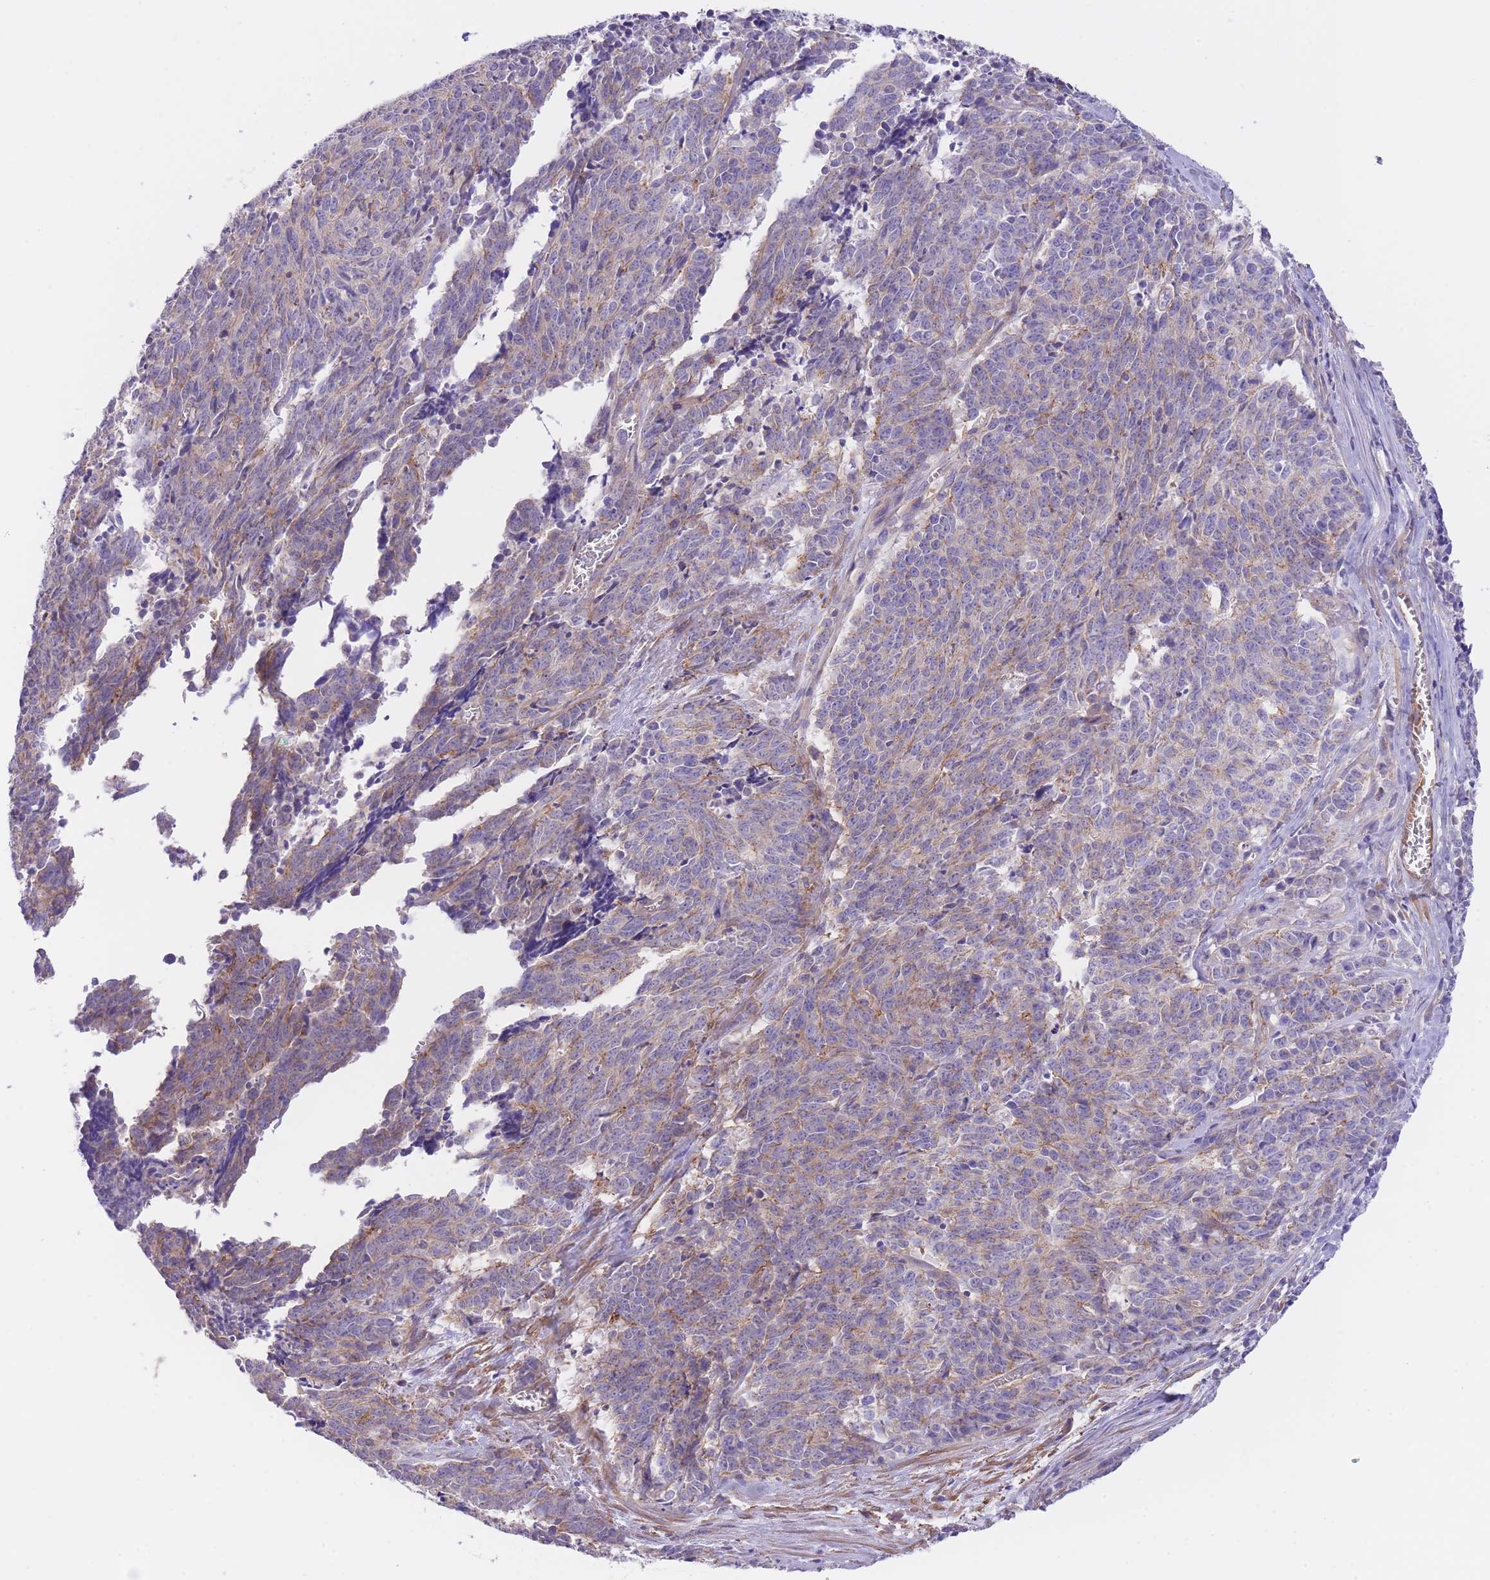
{"staining": {"intensity": "weak", "quantity": "25%-75%", "location": "cytoplasmic/membranous"}, "tissue": "cervical cancer", "cell_type": "Tumor cells", "image_type": "cancer", "snomed": [{"axis": "morphology", "description": "Squamous cell carcinoma, NOS"}, {"axis": "topography", "description": "Cervix"}], "caption": "Cervical cancer (squamous cell carcinoma) stained for a protein (brown) exhibits weak cytoplasmic/membranous positive positivity in about 25%-75% of tumor cells.", "gene": "LDB3", "patient": {"sex": "female", "age": 29}}